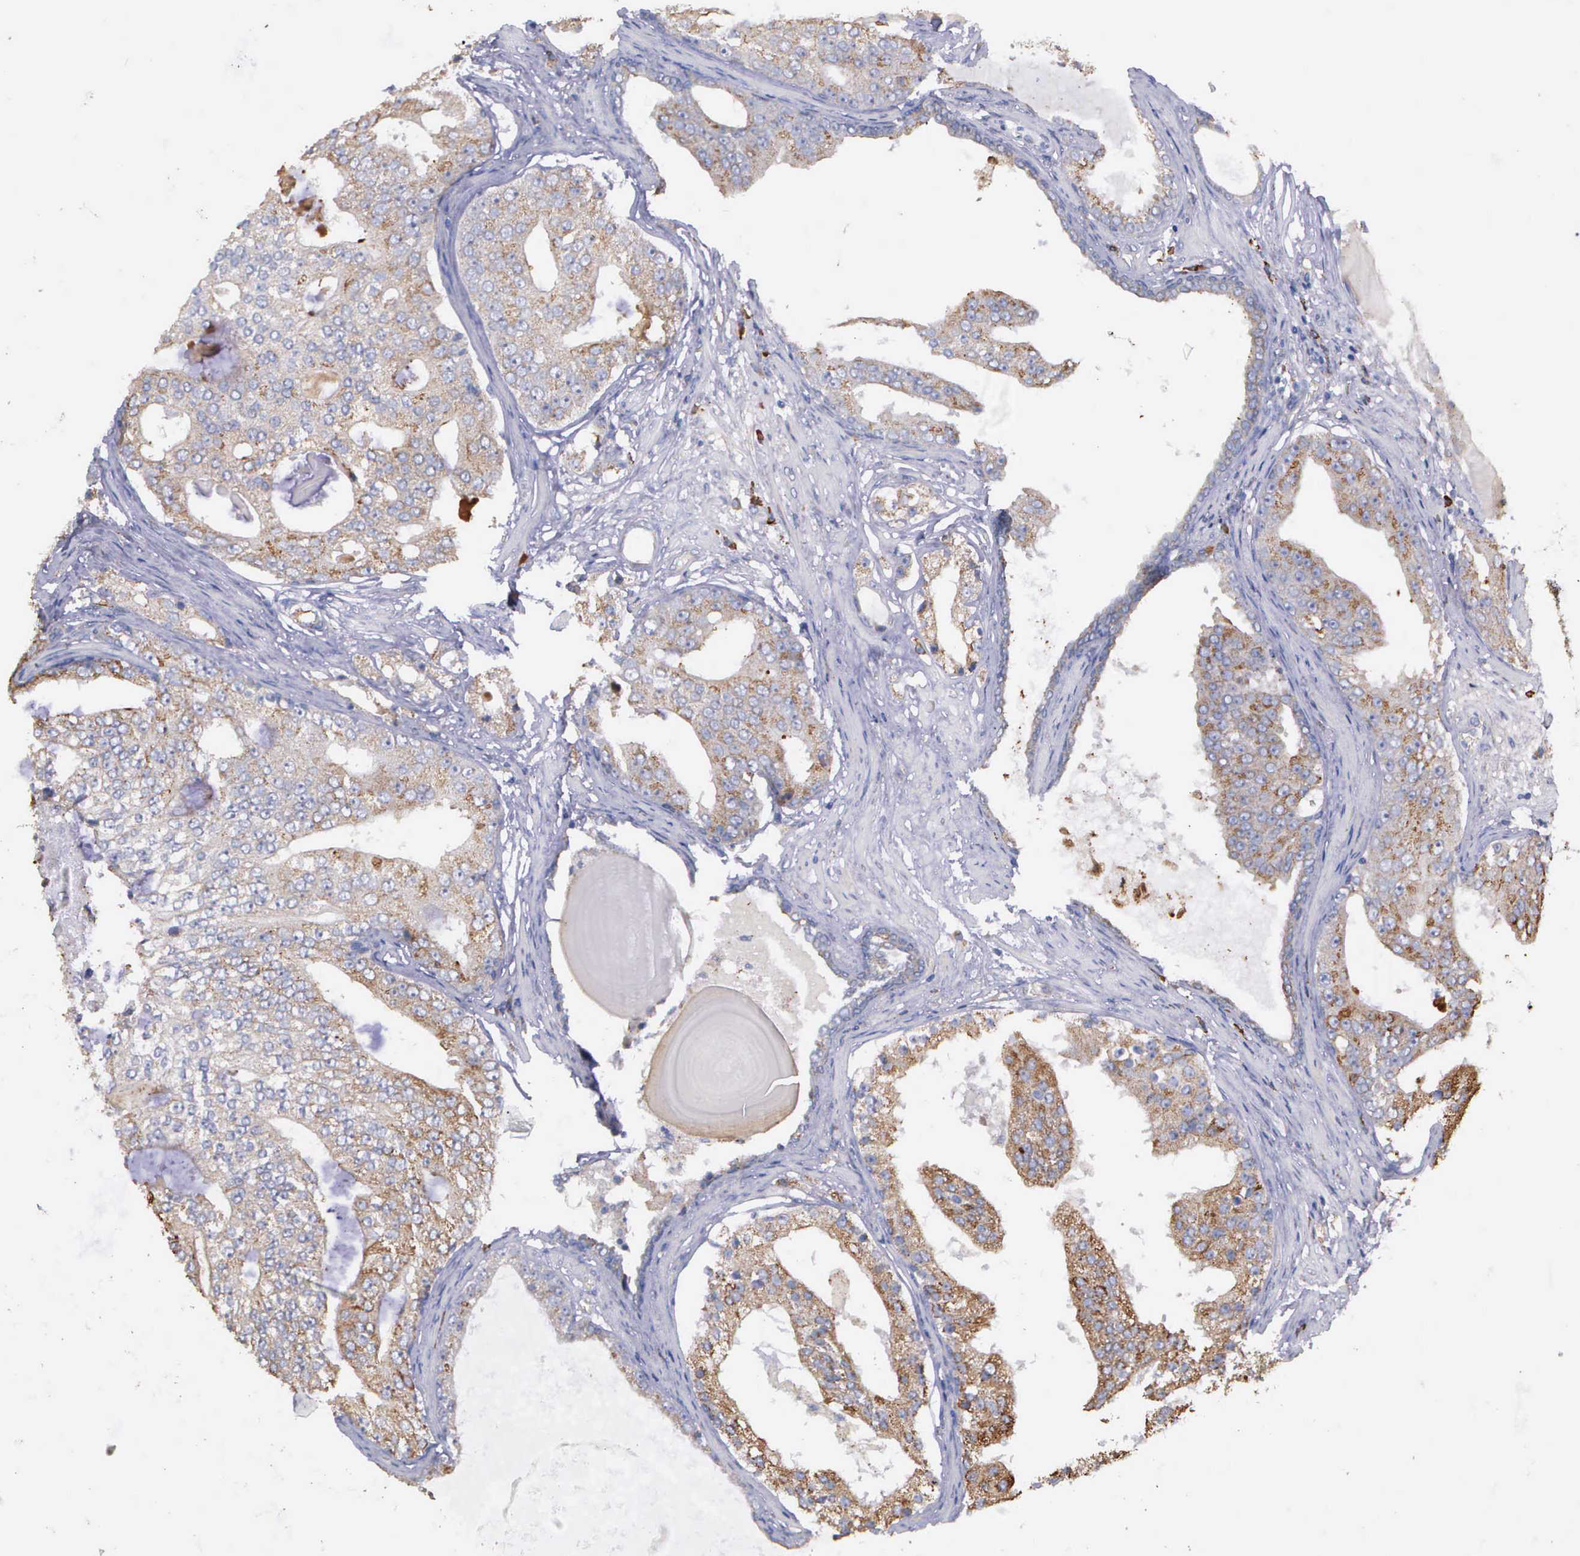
{"staining": {"intensity": "weak", "quantity": ">75%", "location": "cytoplasmic/membranous"}, "tissue": "prostate cancer", "cell_type": "Tumor cells", "image_type": "cancer", "snomed": [{"axis": "morphology", "description": "Adenocarcinoma, High grade"}, {"axis": "topography", "description": "Prostate"}], "caption": "Prostate cancer (adenocarcinoma (high-grade)) was stained to show a protein in brown. There is low levels of weak cytoplasmic/membranous positivity in approximately >75% of tumor cells.", "gene": "ZC3H12B", "patient": {"sex": "male", "age": 68}}